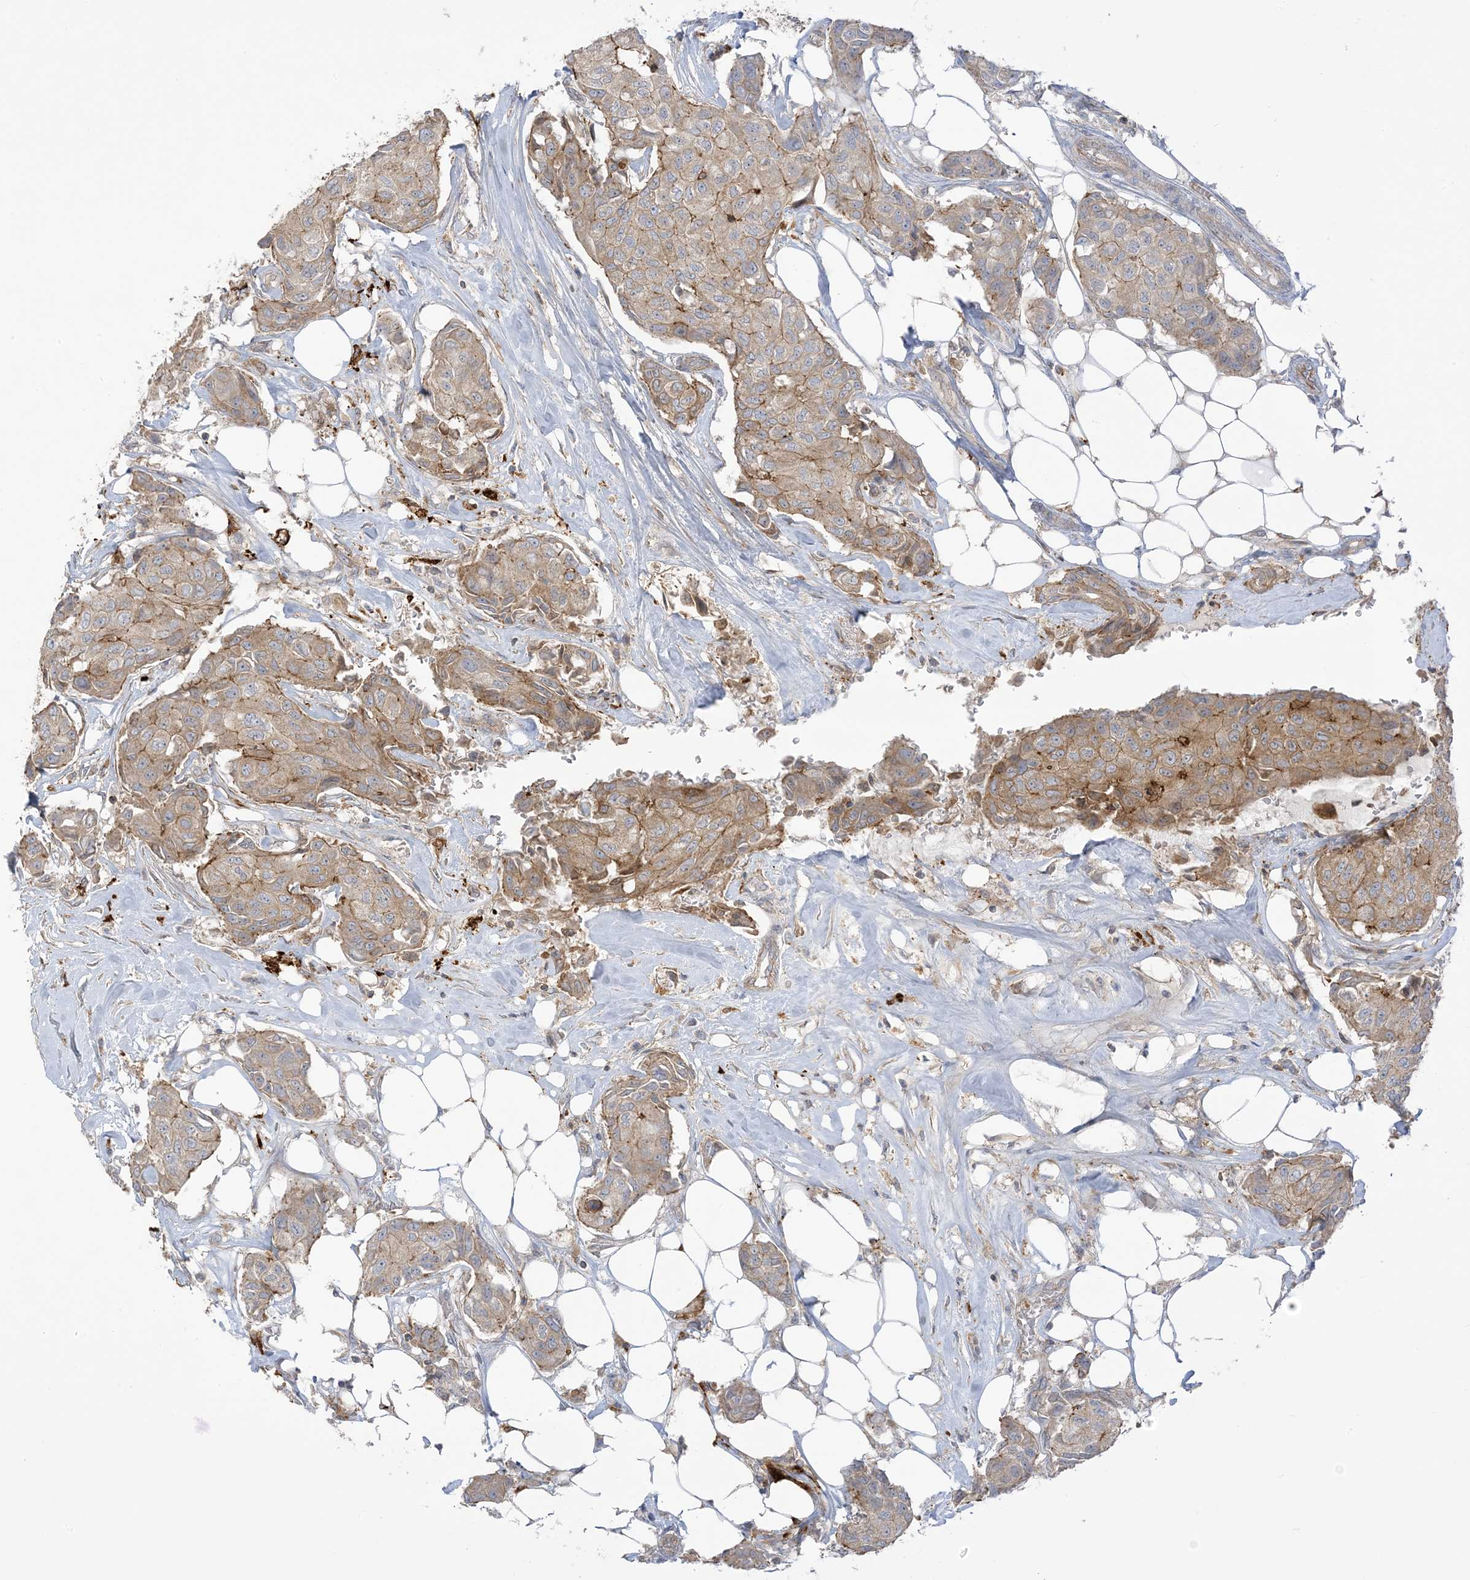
{"staining": {"intensity": "moderate", "quantity": ">75%", "location": "cytoplasmic/membranous"}, "tissue": "breast cancer", "cell_type": "Tumor cells", "image_type": "cancer", "snomed": [{"axis": "morphology", "description": "Duct carcinoma"}, {"axis": "topography", "description": "Breast"}], "caption": "This photomicrograph demonstrates immunohistochemistry (IHC) staining of breast cancer (intraductal carcinoma), with medium moderate cytoplasmic/membranous expression in approximately >75% of tumor cells.", "gene": "ICMT", "patient": {"sex": "female", "age": 80}}